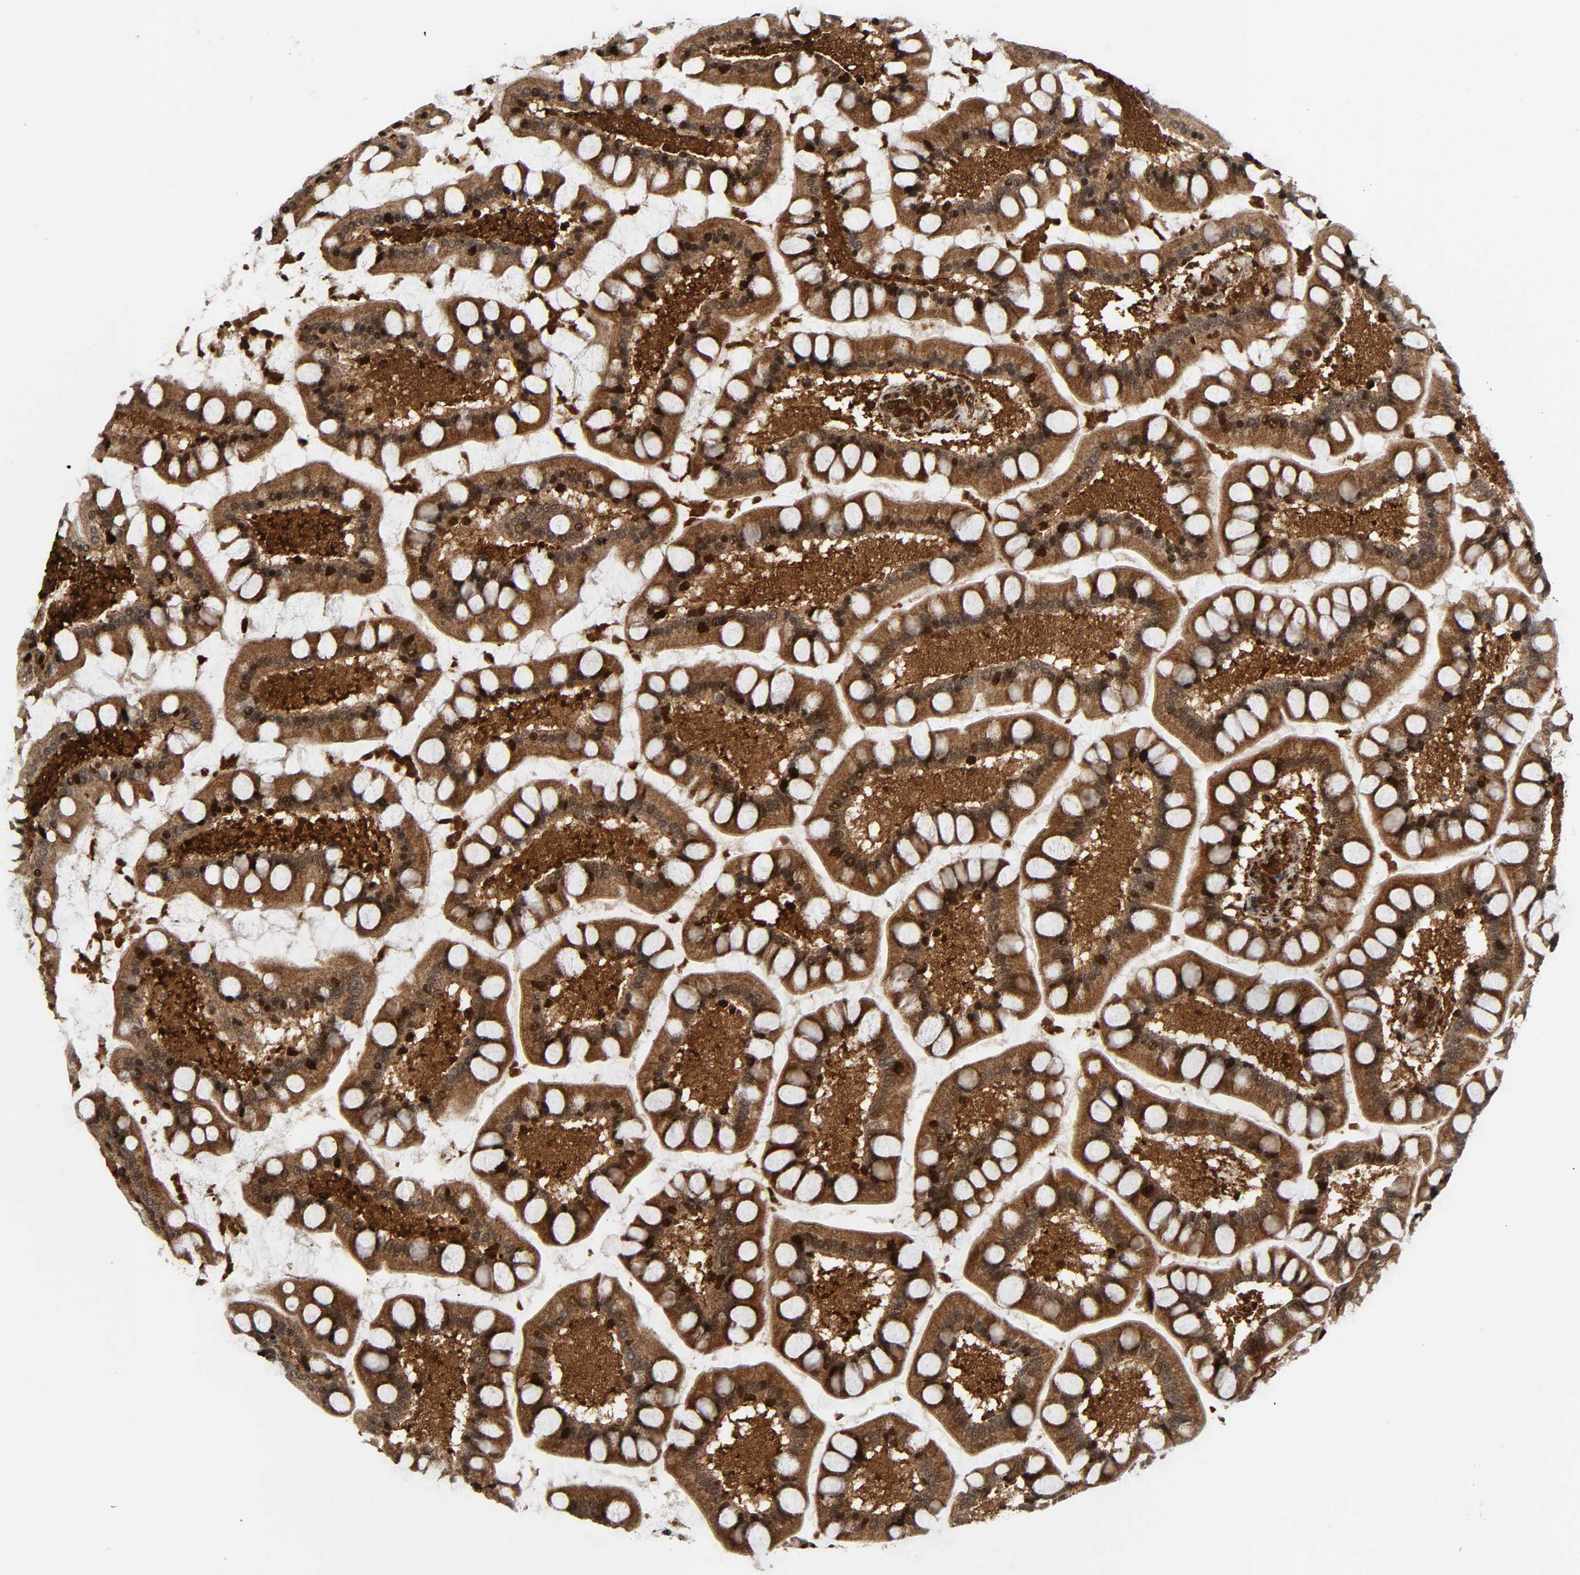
{"staining": {"intensity": "moderate", "quantity": "<25%", "location": "cytoplasmic/membranous,nuclear"}, "tissue": "small intestine", "cell_type": "Glandular cells", "image_type": "normal", "snomed": [{"axis": "morphology", "description": "Normal tissue, NOS"}, {"axis": "topography", "description": "Small intestine"}], "caption": "IHC photomicrograph of normal small intestine stained for a protein (brown), which reveals low levels of moderate cytoplasmic/membranous,nuclear staining in approximately <25% of glandular cells.", "gene": "MAPK1", "patient": {"sex": "male", "age": 41}}